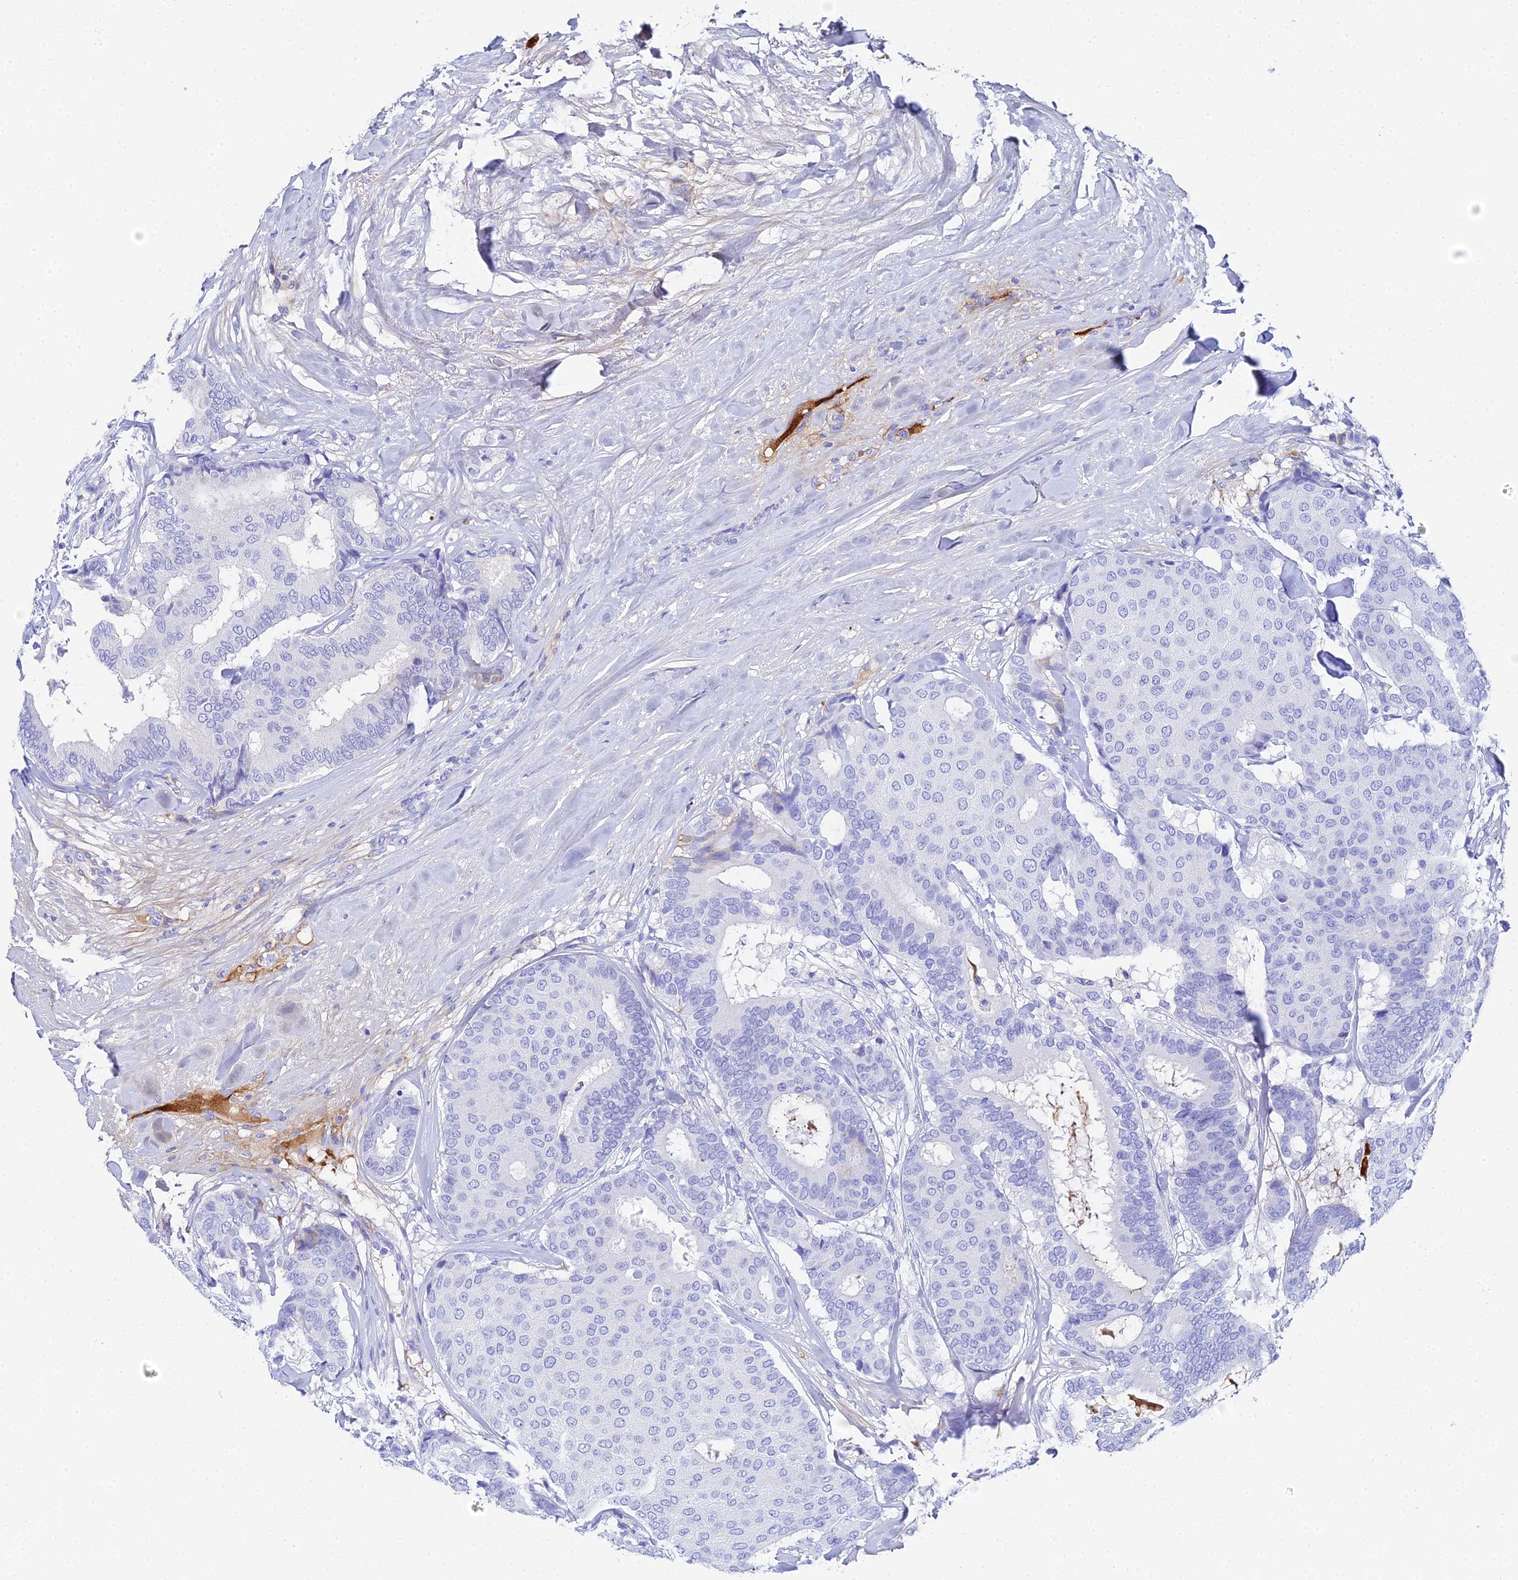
{"staining": {"intensity": "negative", "quantity": "none", "location": "none"}, "tissue": "breast cancer", "cell_type": "Tumor cells", "image_type": "cancer", "snomed": [{"axis": "morphology", "description": "Duct carcinoma"}, {"axis": "topography", "description": "Breast"}], "caption": "Immunohistochemistry photomicrograph of neoplastic tissue: invasive ductal carcinoma (breast) stained with DAB displays no significant protein staining in tumor cells.", "gene": "CELA3A", "patient": {"sex": "female", "age": 75}}